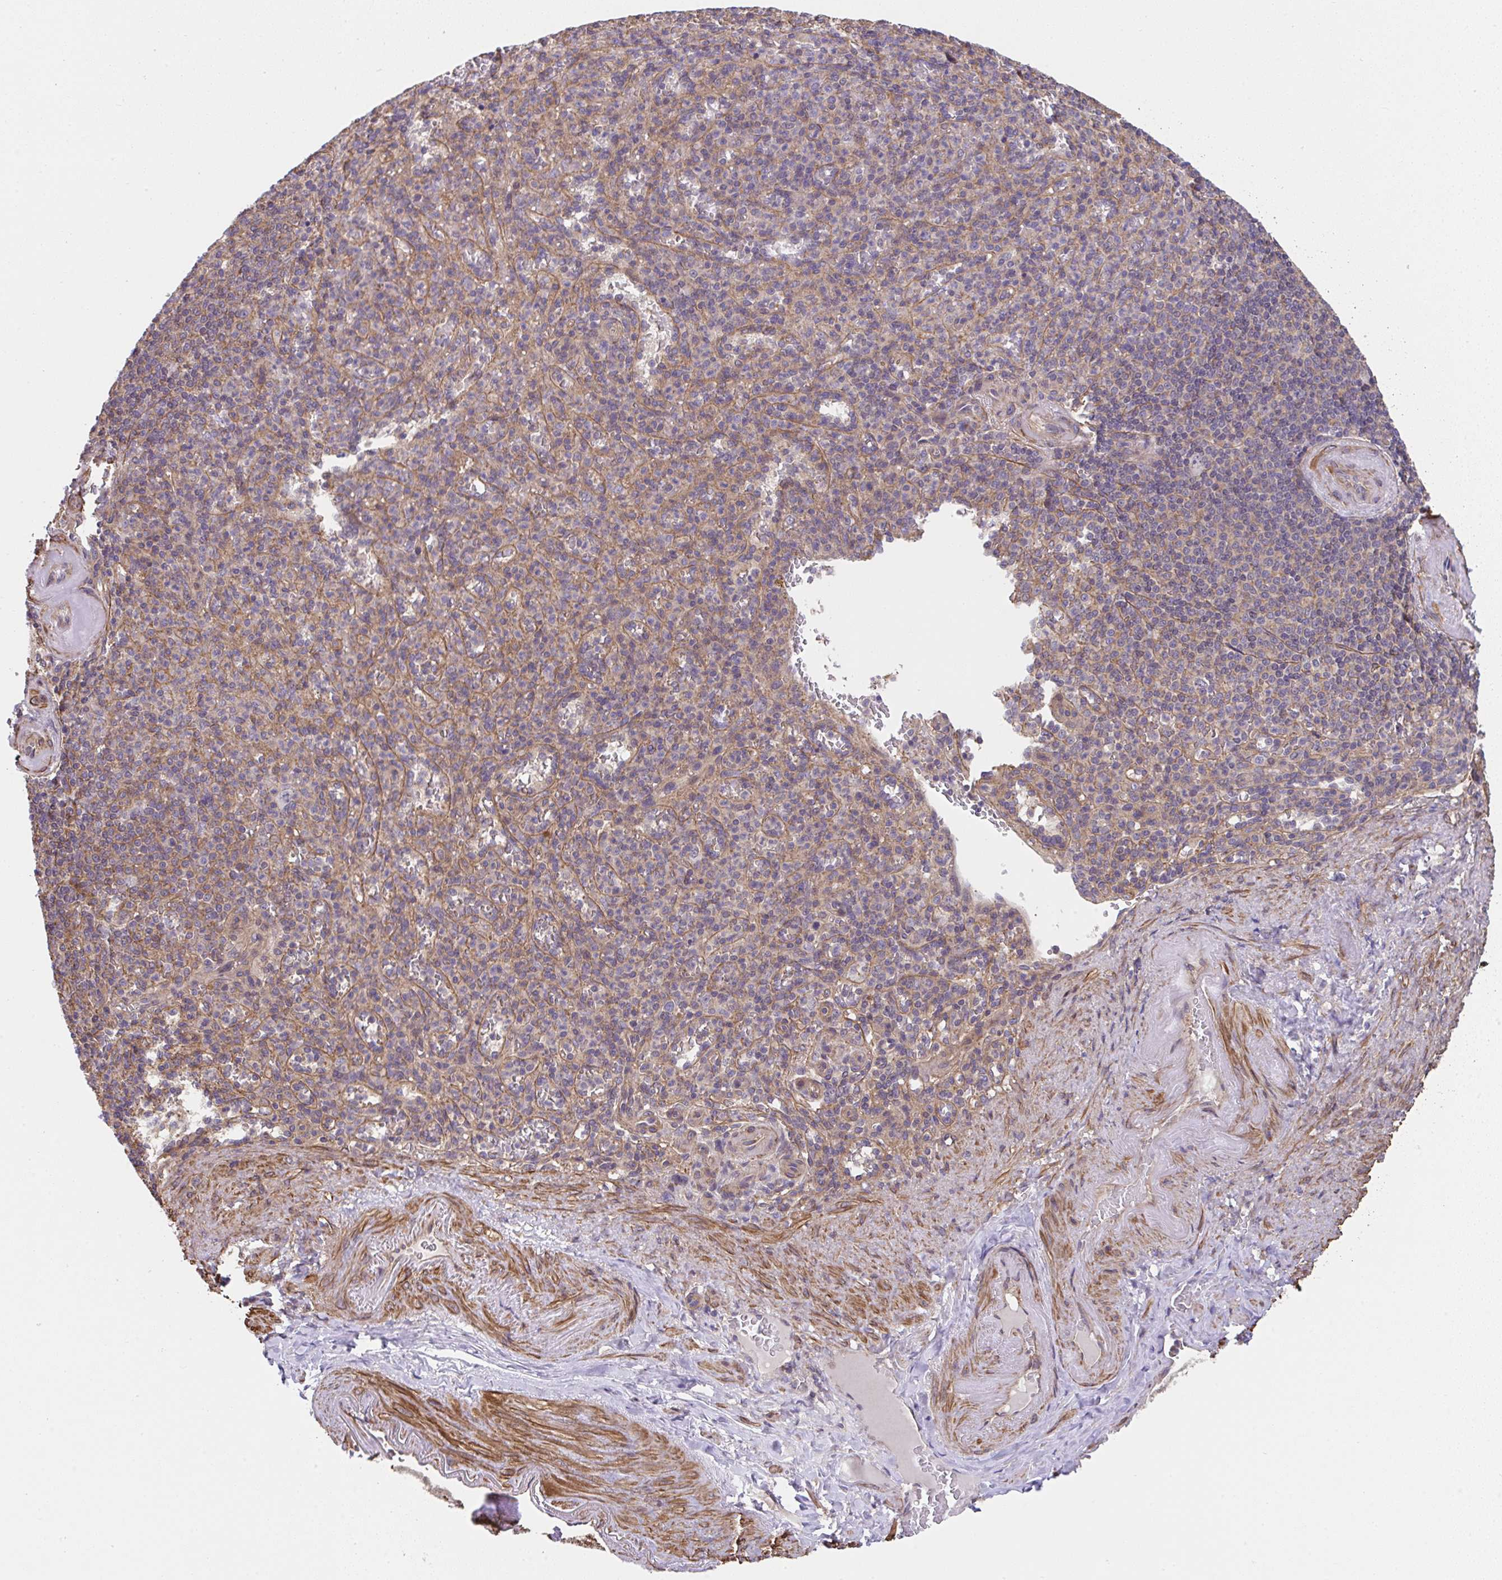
{"staining": {"intensity": "weak", "quantity": "25%-75%", "location": "cytoplasmic/membranous"}, "tissue": "spleen", "cell_type": "Cells in red pulp", "image_type": "normal", "snomed": [{"axis": "morphology", "description": "Normal tissue, NOS"}, {"axis": "topography", "description": "Spleen"}], "caption": "The photomicrograph reveals immunohistochemical staining of unremarkable spleen. There is weak cytoplasmic/membranous expression is appreciated in about 25%-75% of cells in red pulp. (Stains: DAB (3,3'-diaminobenzidine) in brown, nuclei in blue, Microscopy: brightfield microscopy at high magnification).", "gene": "ZNF696", "patient": {"sex": "female", "age": 74}}